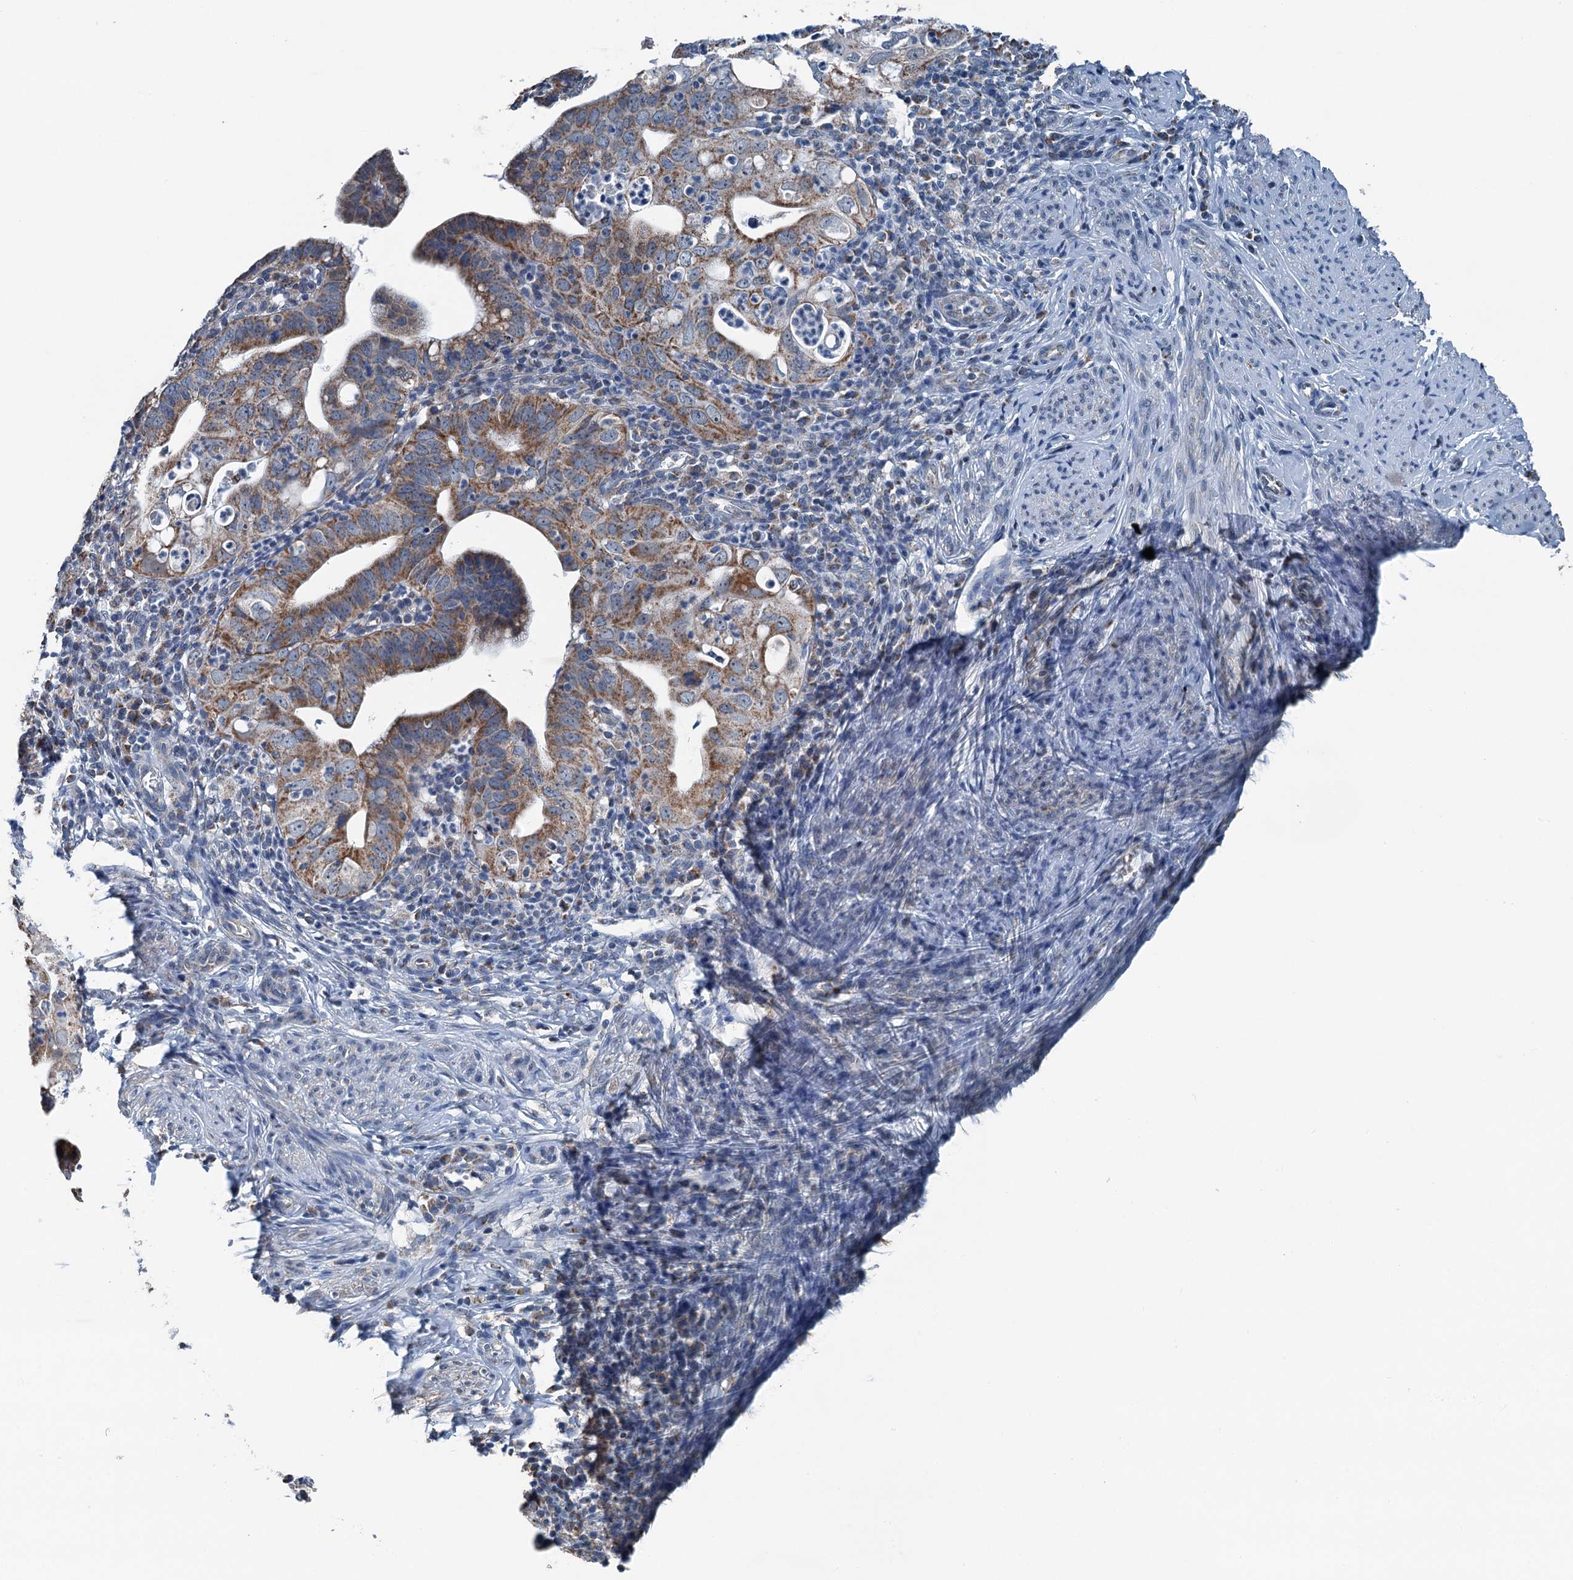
{"staining": {"intensity": "moderate", "quantity": ">75%", "location": "cytoplasmic/membranous"}, "tissue": "cervical cancer", "cell_type": "Tumor cells", "image_type": "cancer", "snomed": [{"axis": "morphology", "description": "Adenocarcinoma, NOS"}, {"axis": "topography", "description": "Cervix"}], "caption": "Immunohistochemistry (IHC) (DAB) staining of human cervical cancer demonstrates moderate cytoplasmic/membranous protein positivity in about >75% of tumor cells. (DAB (3,3'-diaminobenzidine) IHC with brightfield microscopy, high magnification).", "gene": "TRPT1", "patient": {"sex": "female", "age": 36}}